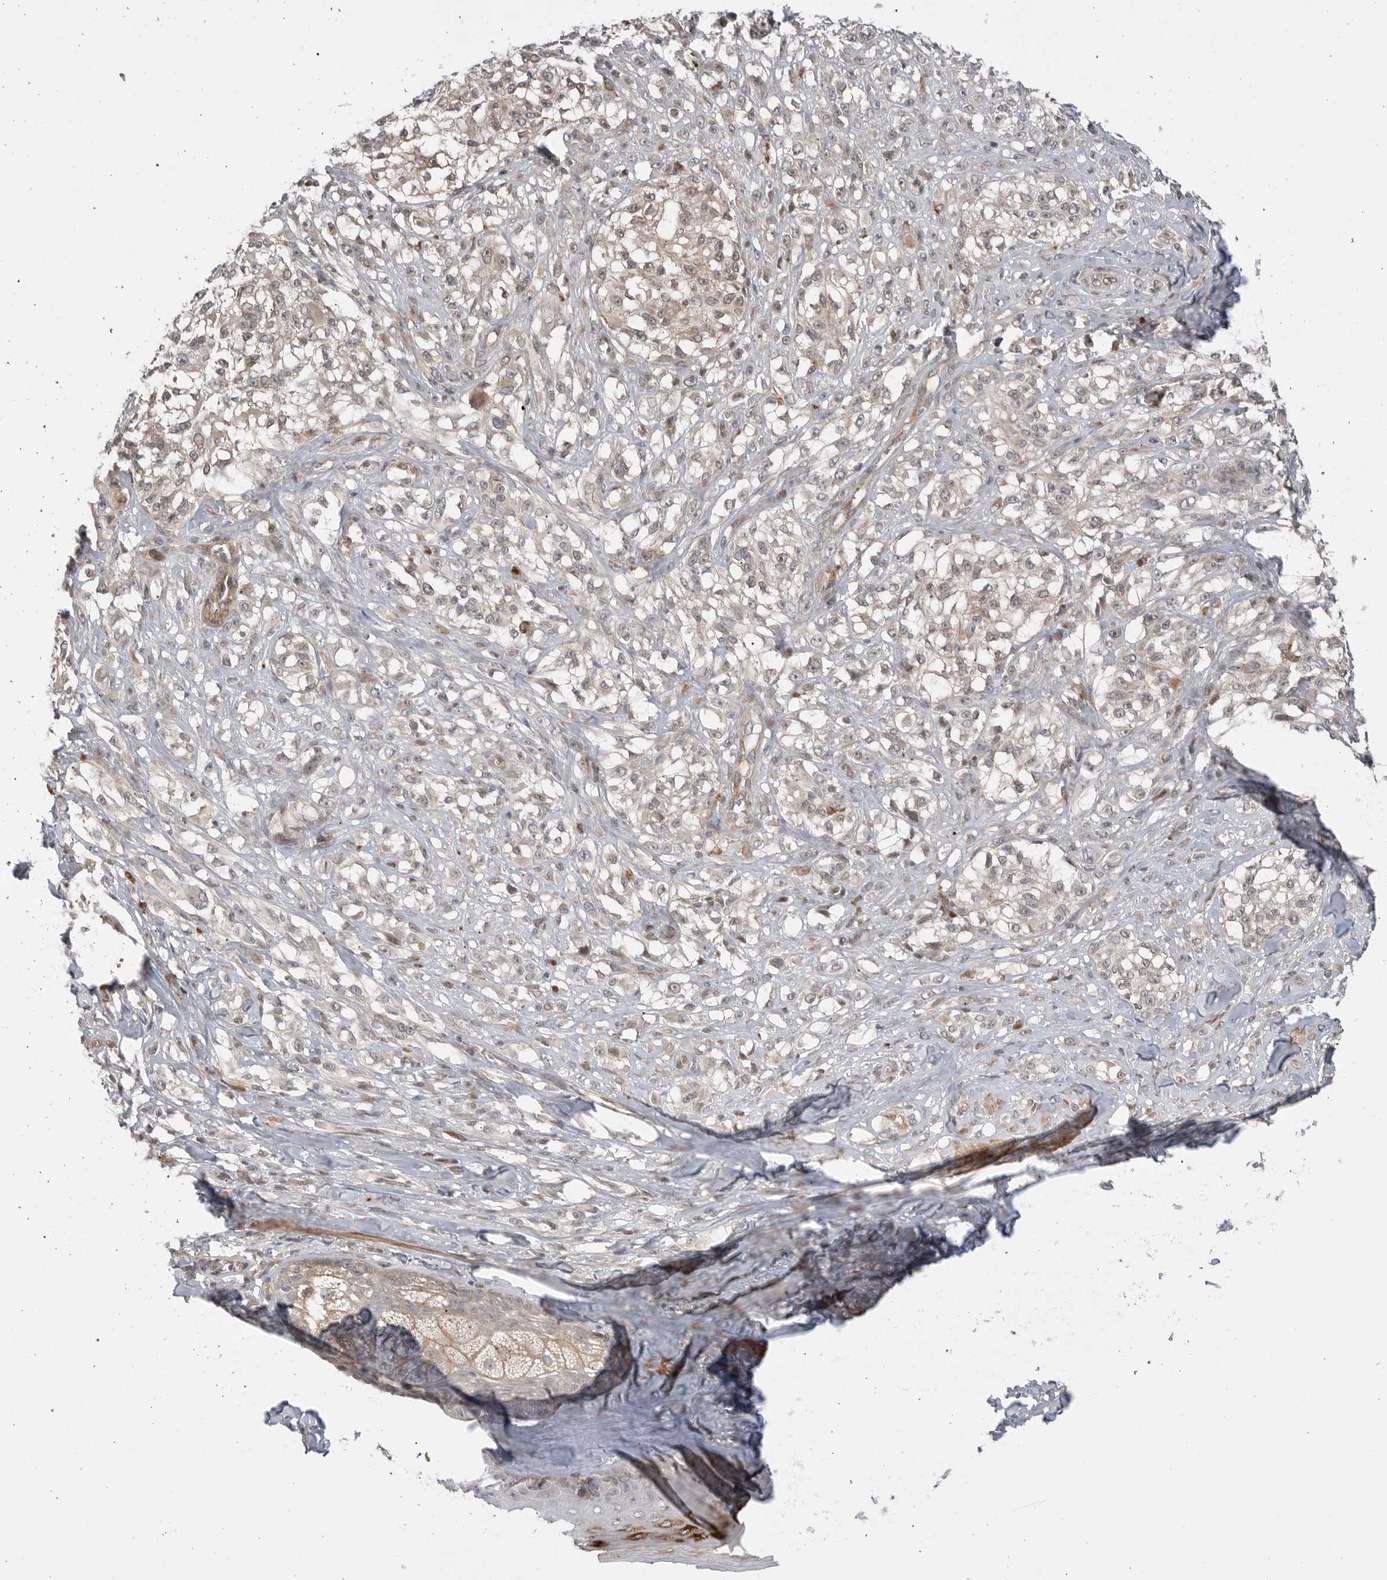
{"staining": {"intensity": "negative", "quantity": "none", "location": "none"}, "tissue": "melanoma", "cell_type": "Tumor cells", "image_type": "cancer", "snomed": [{"axis": "morphology", "description": "Malignant melanoma, NOS"}, {"axis": "topography", "description": "Skin of head"}], "caption": "Protein analysis of melanoma exhibits no significant expression in tumor cells.", "gene": "PEAK1", "patient": {"sex": "male", "age": 83}}